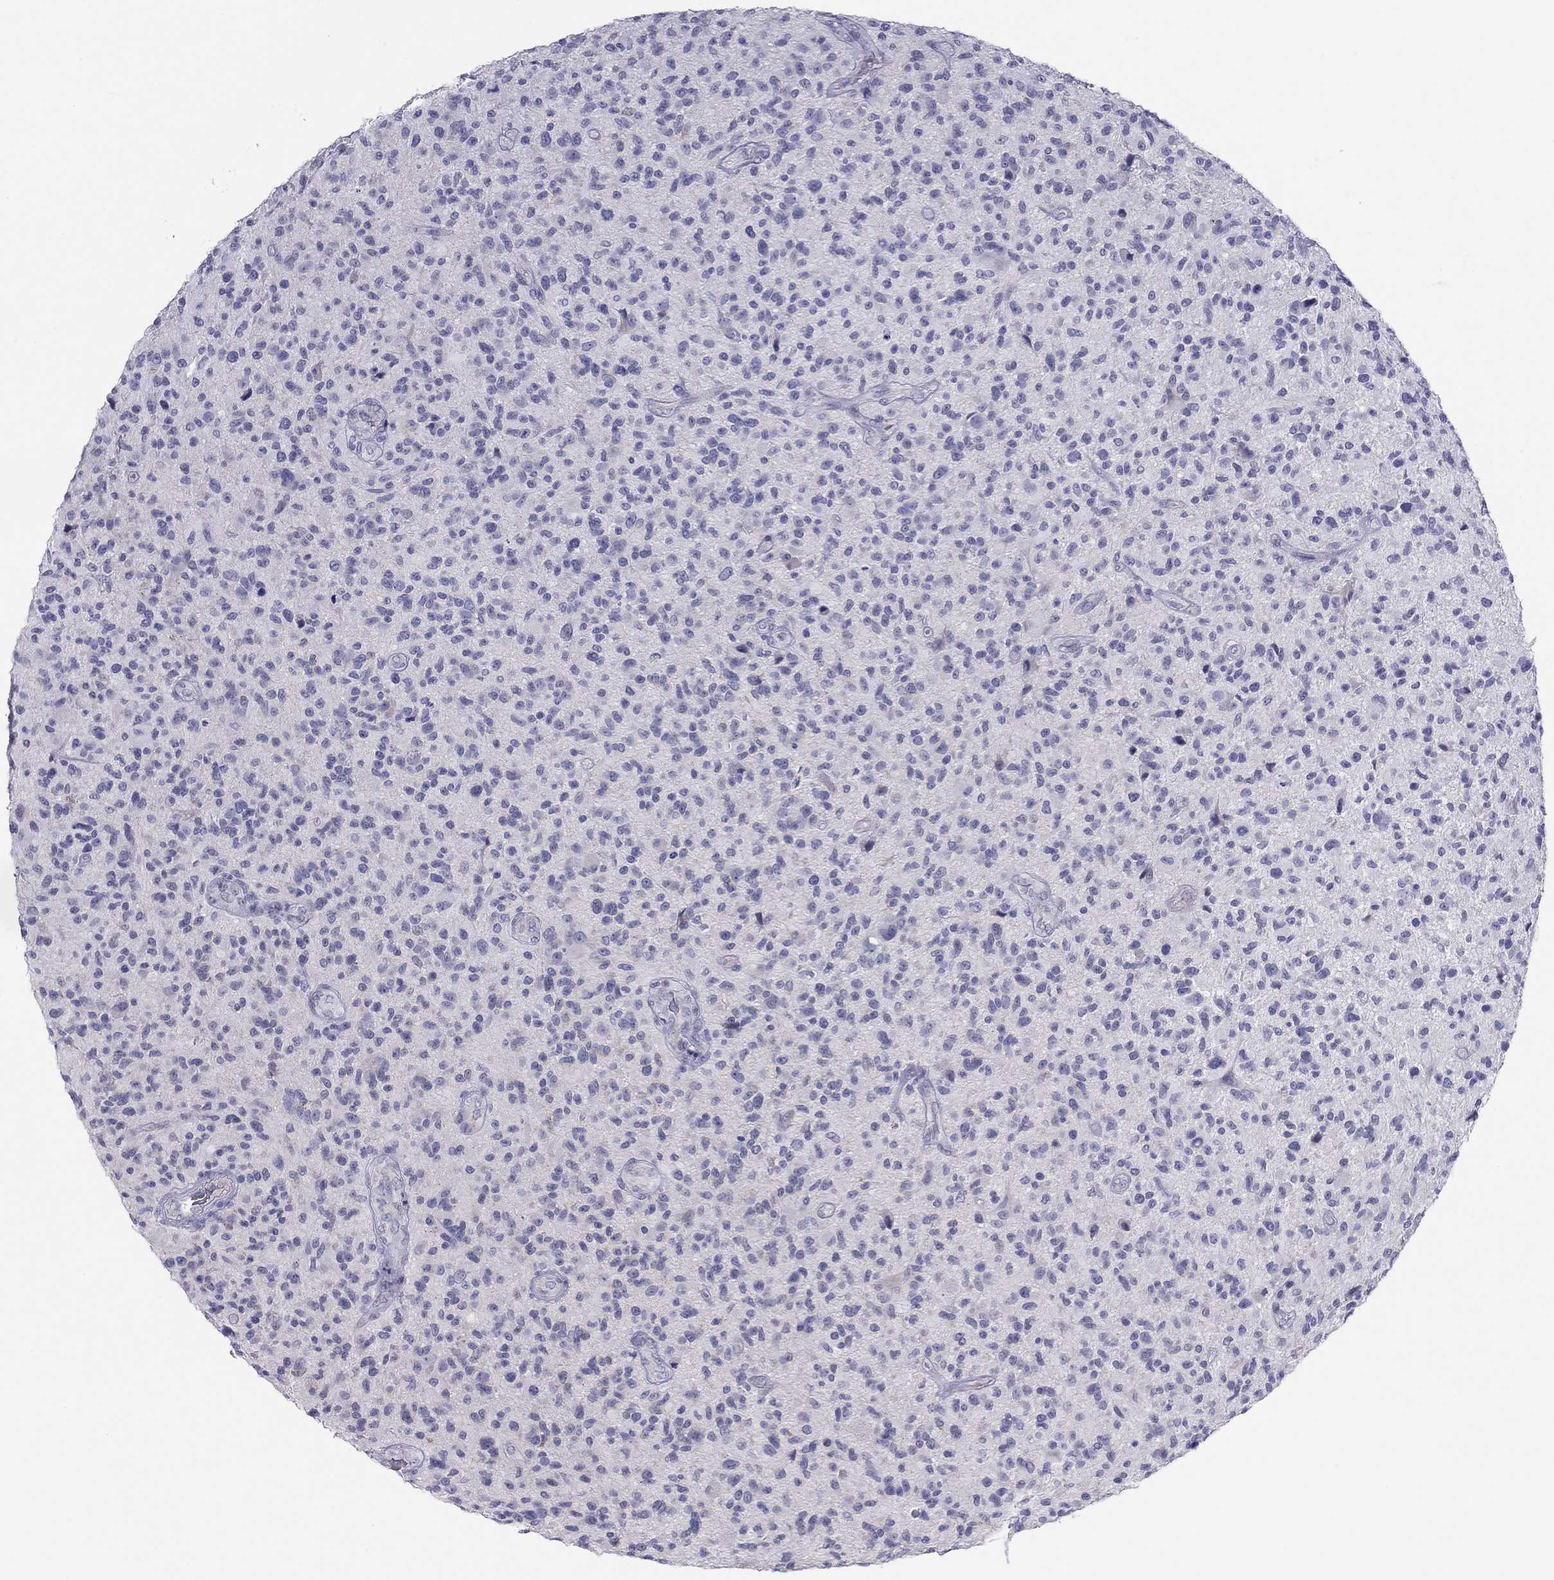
{"staining": {"intensity": "negative", "quantity": "none", "location": "none"}, "tissue": "glioma", "cell_type": "Tumor cells", "image_type": "cancer", "snomed": [{"axis": "morphology", "description": "Glioma, malignant, High grade"}, {"axis": "topography", "description": "Brain"}], "caption": "An immunohistochemistry (IHC) image of glioma is shown. There is no staining in tumor cells of glioma.", "gene": "KCNV2", "patient": {"sex": "male", "age": 47}}